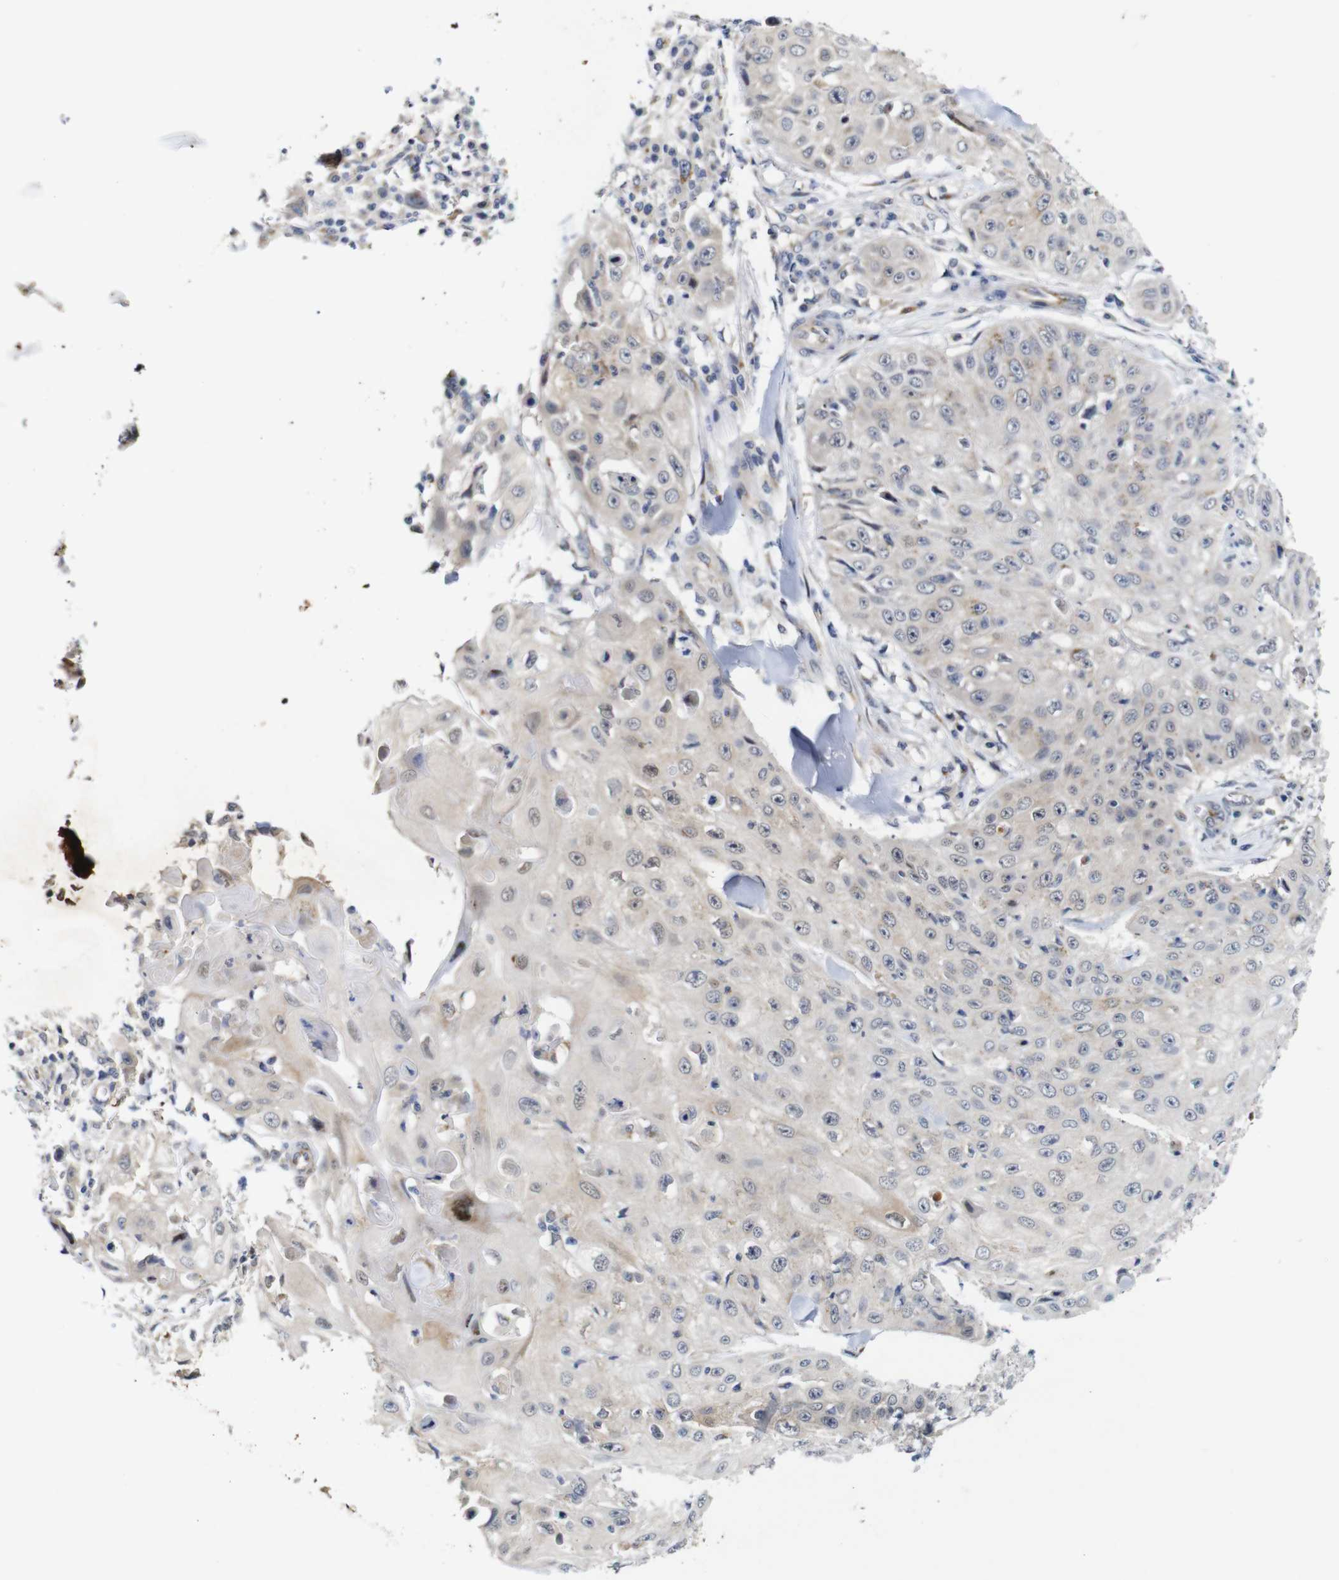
{"staining": {"intensity": "weak", "quantity": "<25%", "location": "cytoplasmic/membranous"}, "tissue": "skin cancer", "cell_type": "Tumor cells", "image_type": "cancer", "snomed": [{"axis": "morphology", "description": "Squamous cell carcinoma, NOS"}, {"axis": "topography", "description": "Skin"}], "caption": "IHC of skin cancer (squamous cell carcinoma) displays no positivity in tumor cells.", "gene": "FURIN", "patient": {"sex": "male", "age": 86}}